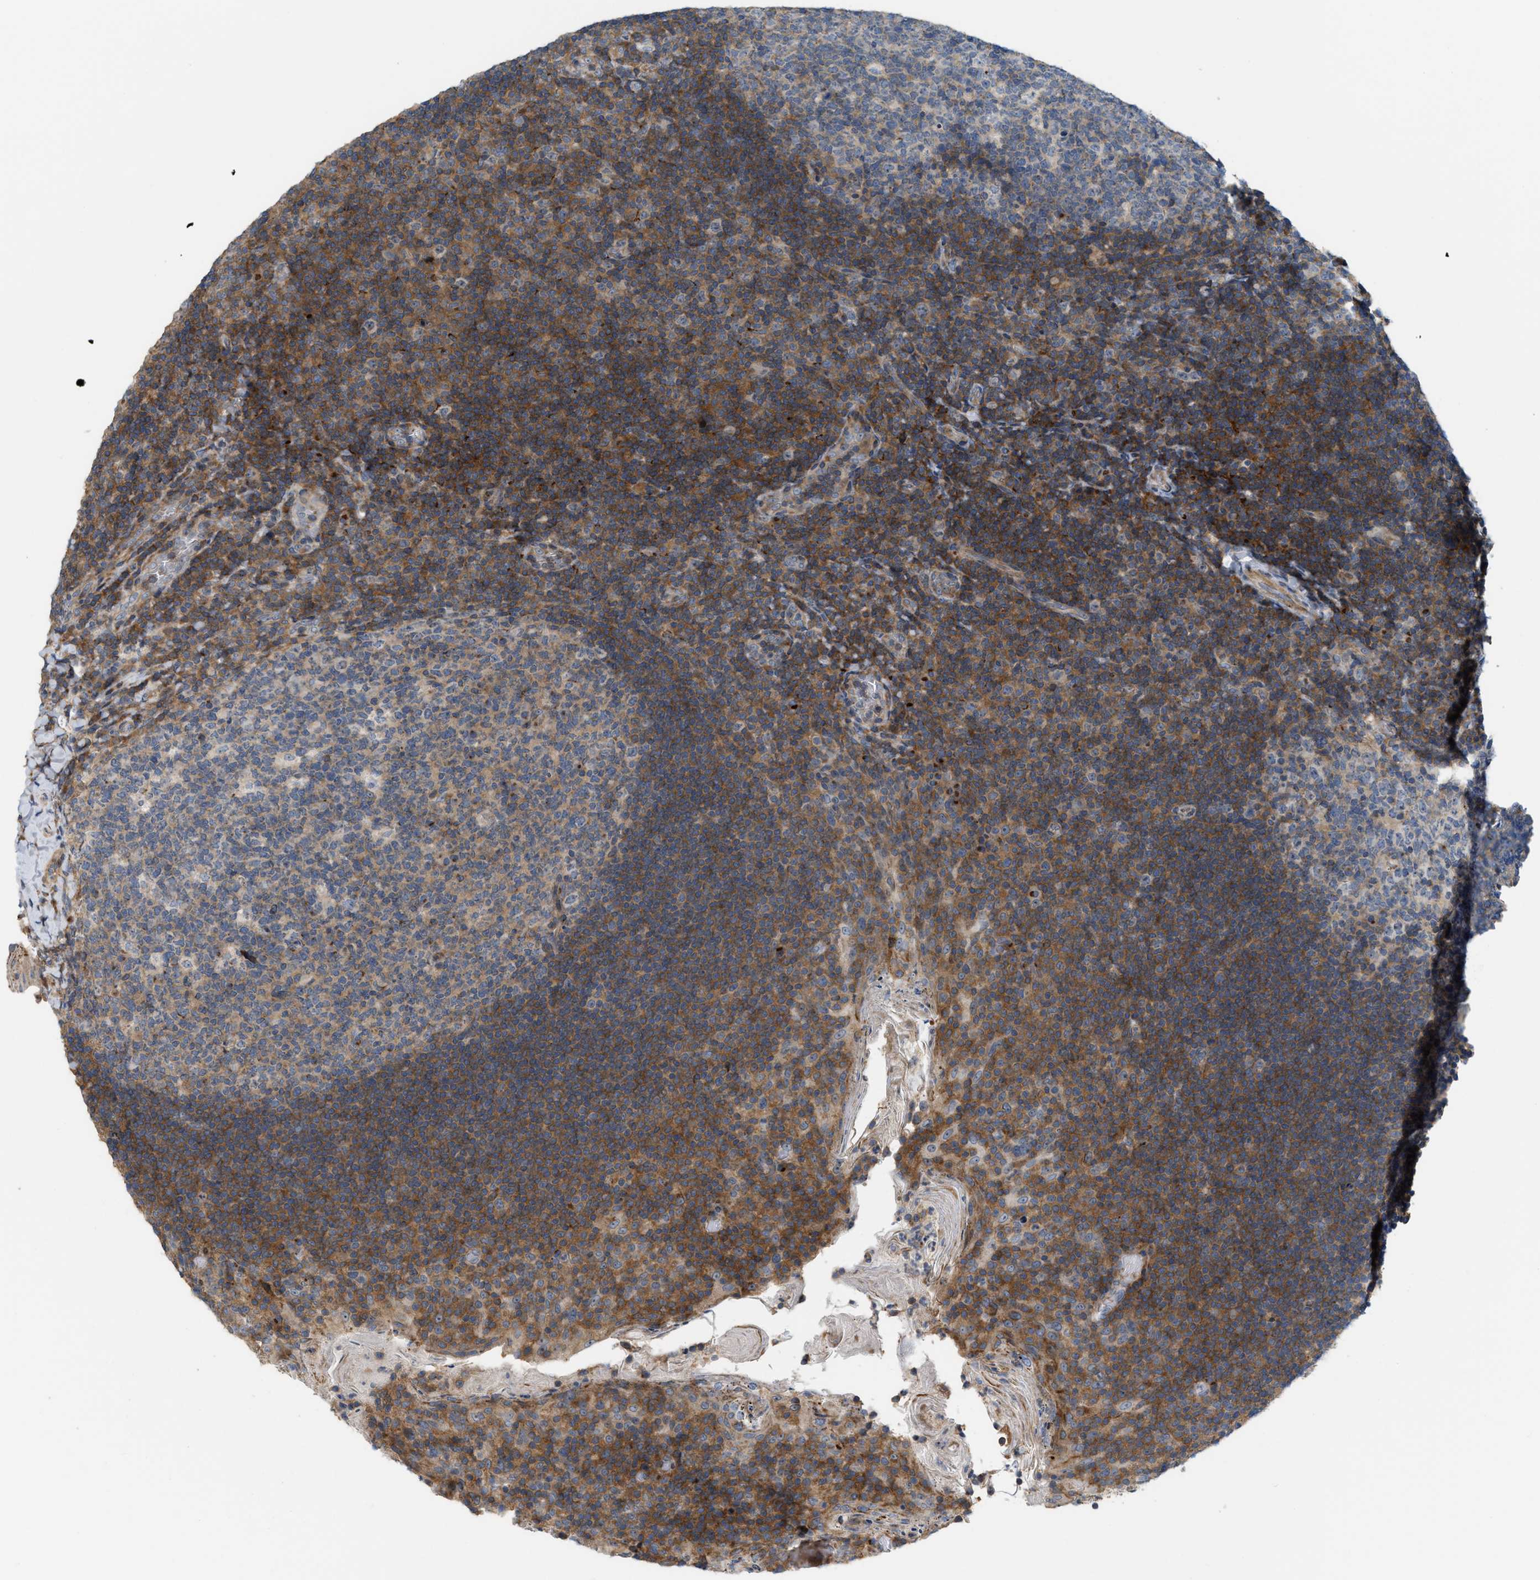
{"staining": {"intensity": "weak", "quantity": "25%-75%", "location": "cytoplasmic/membranous"}, "tissue": "tonsil", "cell_type": "Germinal center cells", "image_type": "normal", "snomed": [{"axis": "morphology", "description": "Normal tissue, NOS"}, {"axis": "topography", "description": "Tonsil"}], "caption": "Immunohistochemical staining of benign human tonsil displays weak cytoplasmic/membranous protein expression in approximately 25%-75% of germinal center cells. (DAB (3,3'-diaminobenzidine) = brown stain, brightfield microscopy at high magnification).", "gene": "DIPK1A", "patient": {"sex": "male", "age": 17}}